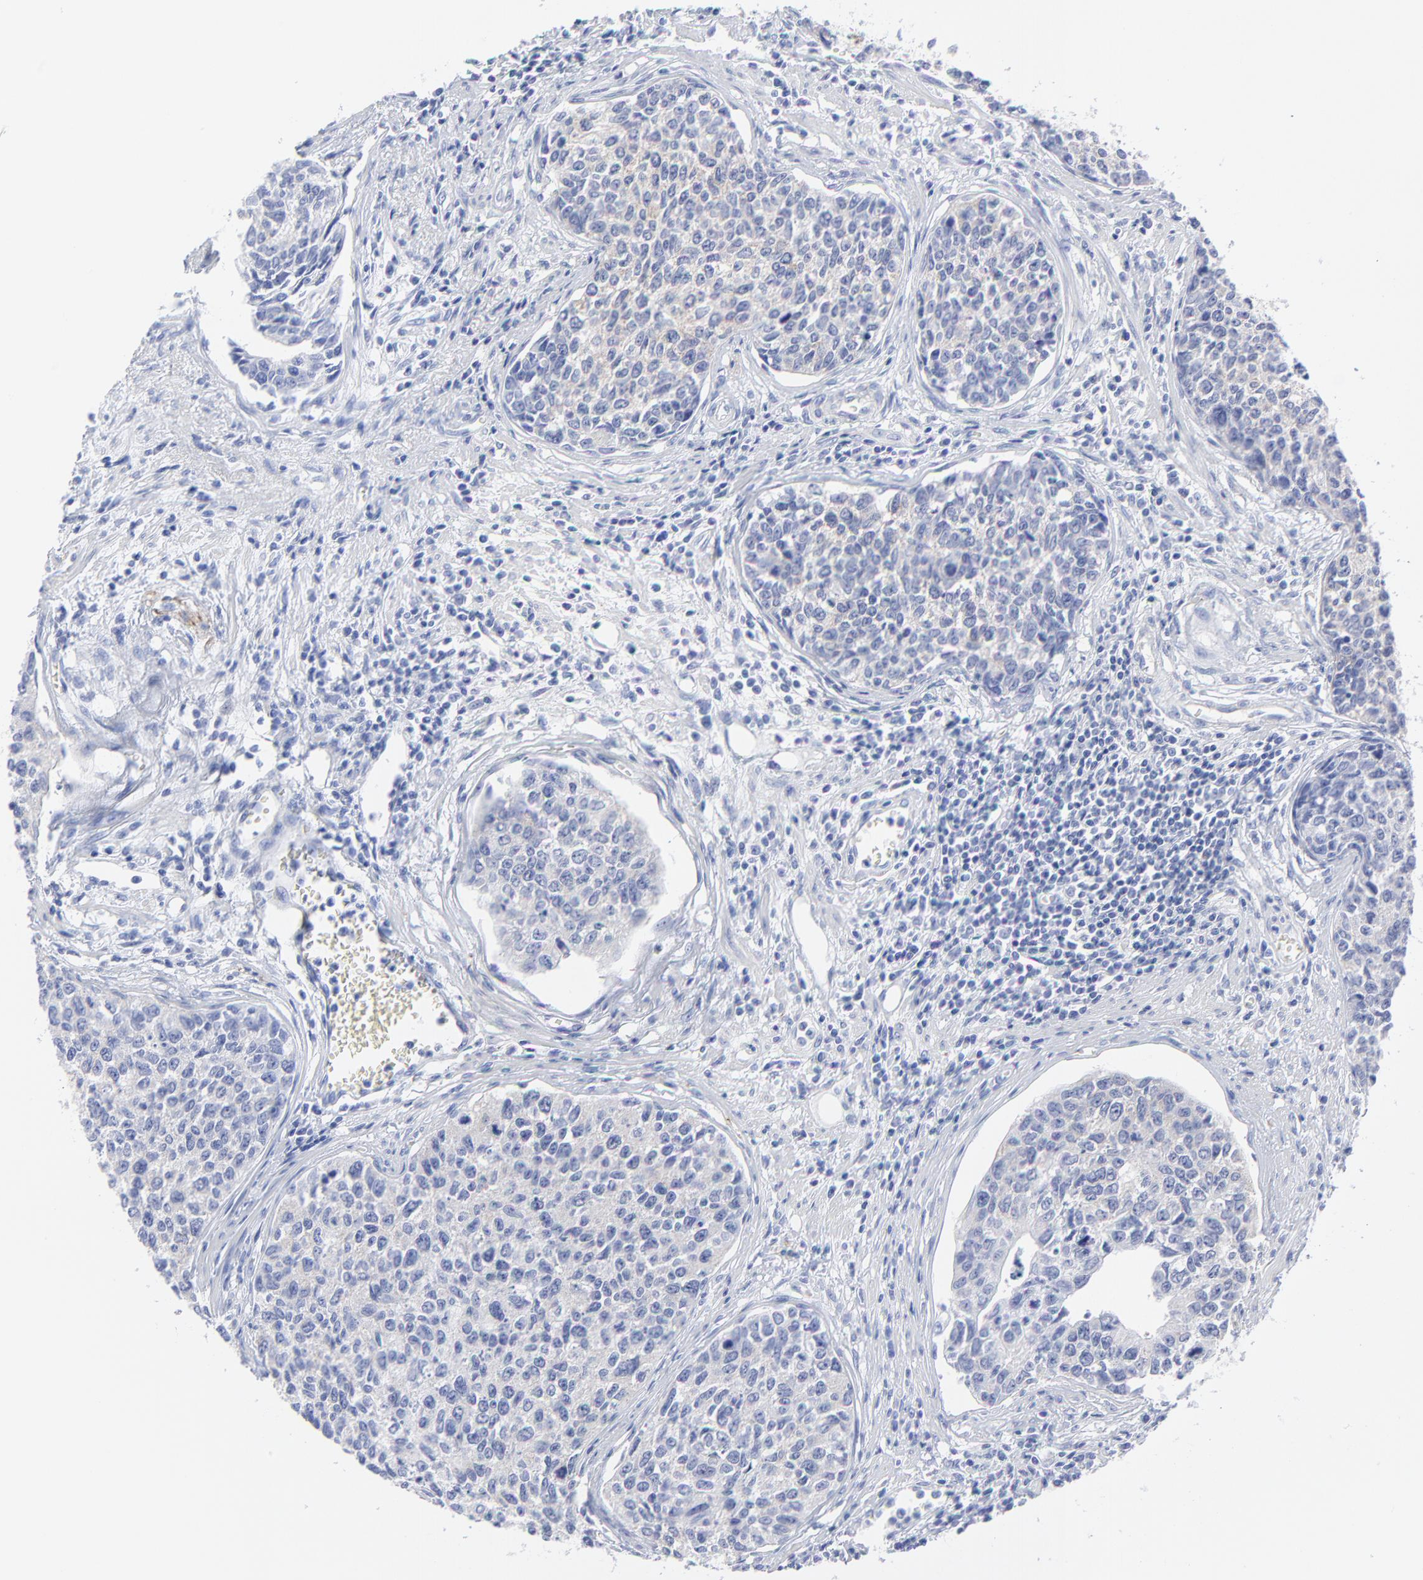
{"staining": {"intensity": "negative", "quantity": "none", "location": "none"}, "tissue": "urothelial cancer", "cell_type": "Tumor cells", "image_type": "cancer", "snomed": [{"axis": "morphology", "description": "Urothelial carcinoma, High grade"}, {"axis": "topography", "description": "Urinary bladder"}], "caption": "A histopathology image of human urothelial cancer is negative for staining in tumor cells. (Immunohistochemistry, brightfield microscopy, high magnification).", "gene": "CNTN3", "patient": {"sex": "male", "age": 81}}